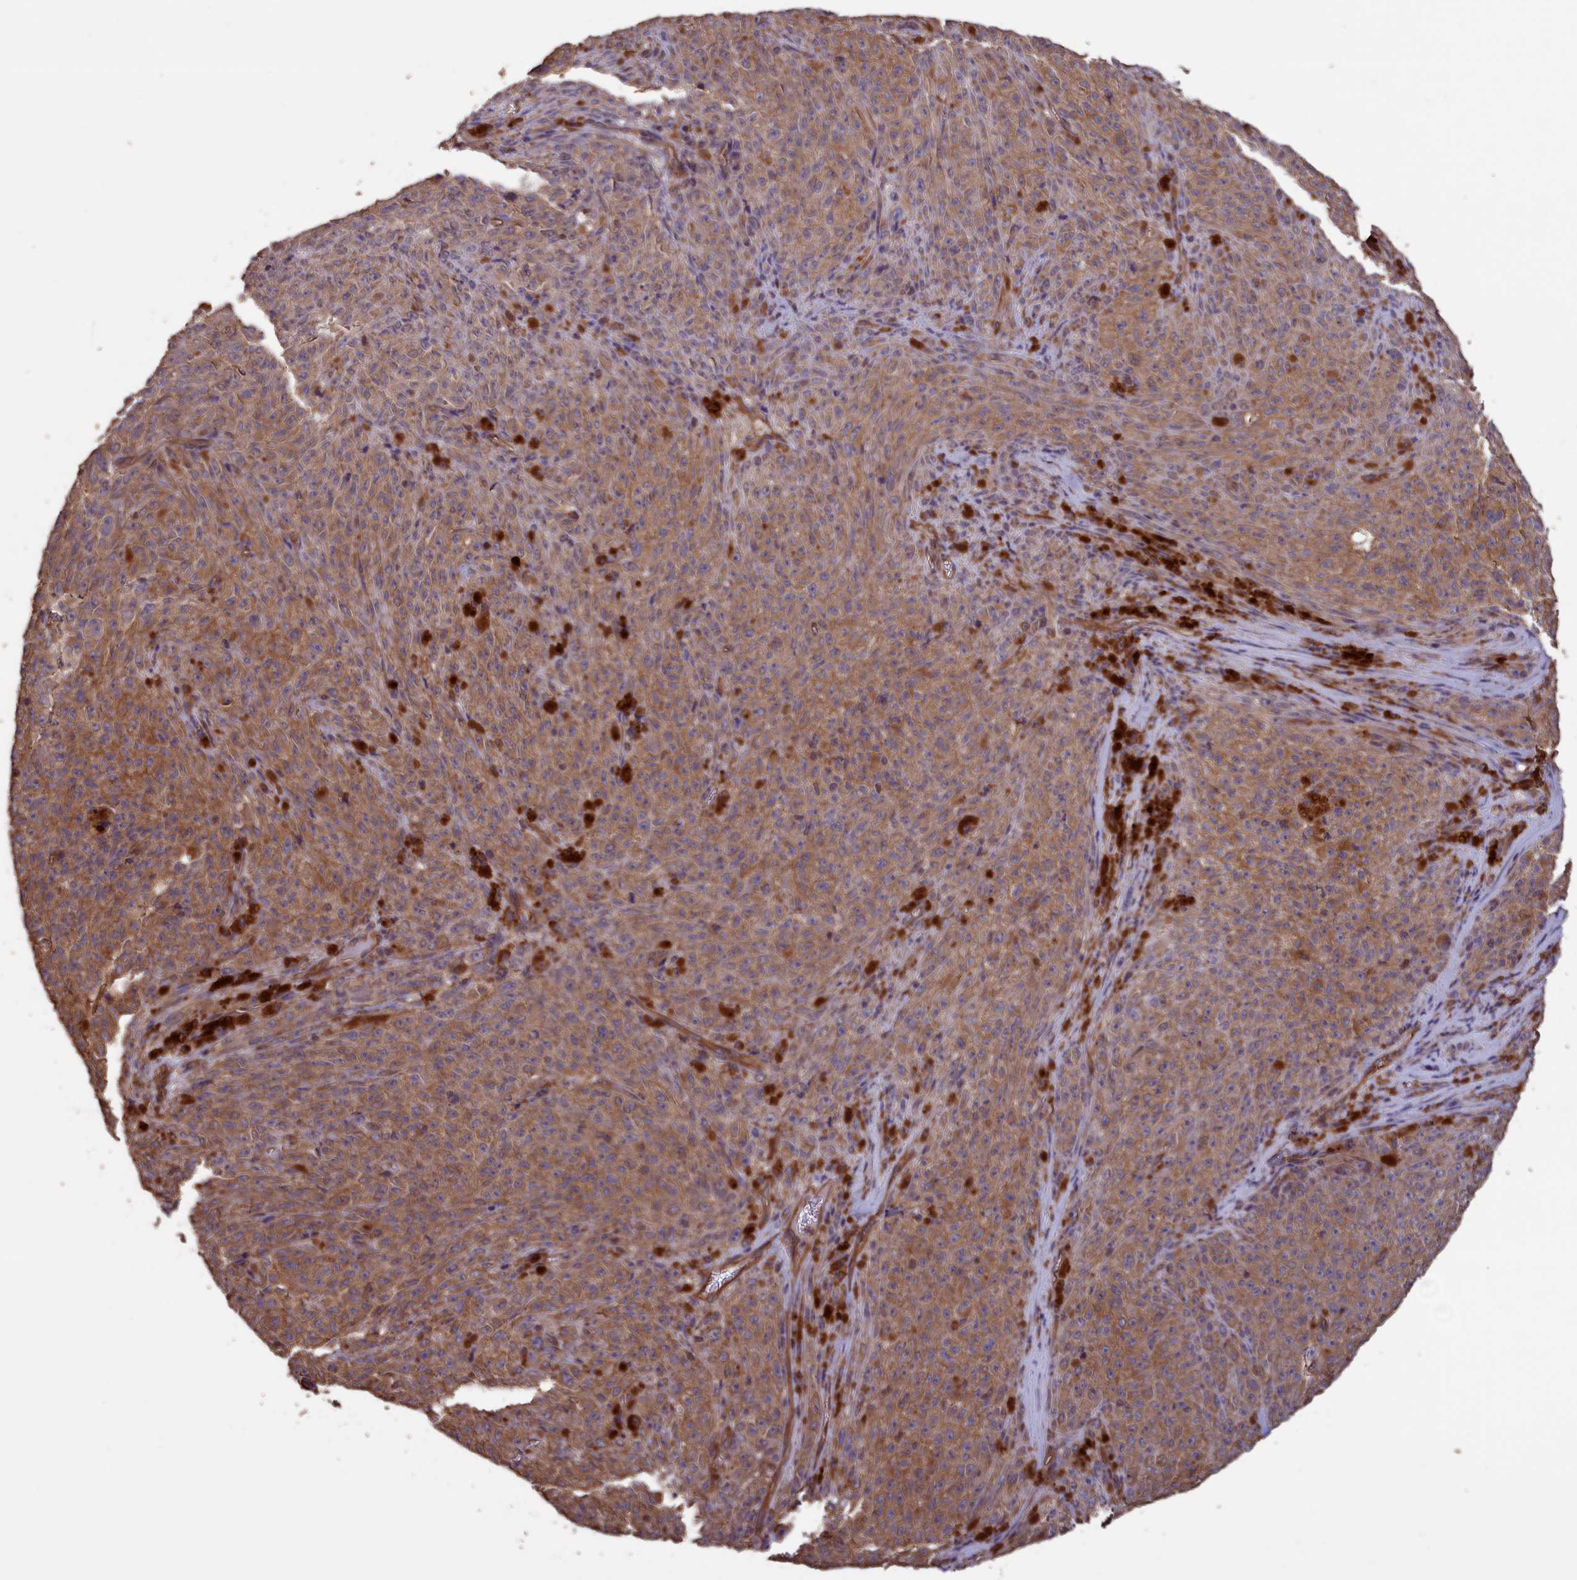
{"staining": {"intensity": "moderate", "quantity": ">75%", "location": "cytoplasmic/membranous"}, "tissue": "melanoma", "cell_type": "Tumor cells", "image_type": "cancer", "snomed": [{"axis": "morphology", "description": "Malignant melanoma, NOS"}, {"axis": "topography", "description": "Skin"}], "caption": "Immunohistochemical staining of malignant melanoma exhibits medium levels of moderate cytoplasmic/membranous staining in approximately >75% of tumor cells. Immunohistochemistry (ihc) stains the protein in brown and the nuclei are stained blue.", "gene": "DAPK3", "patient": {"sex": "female", "age": 82}}